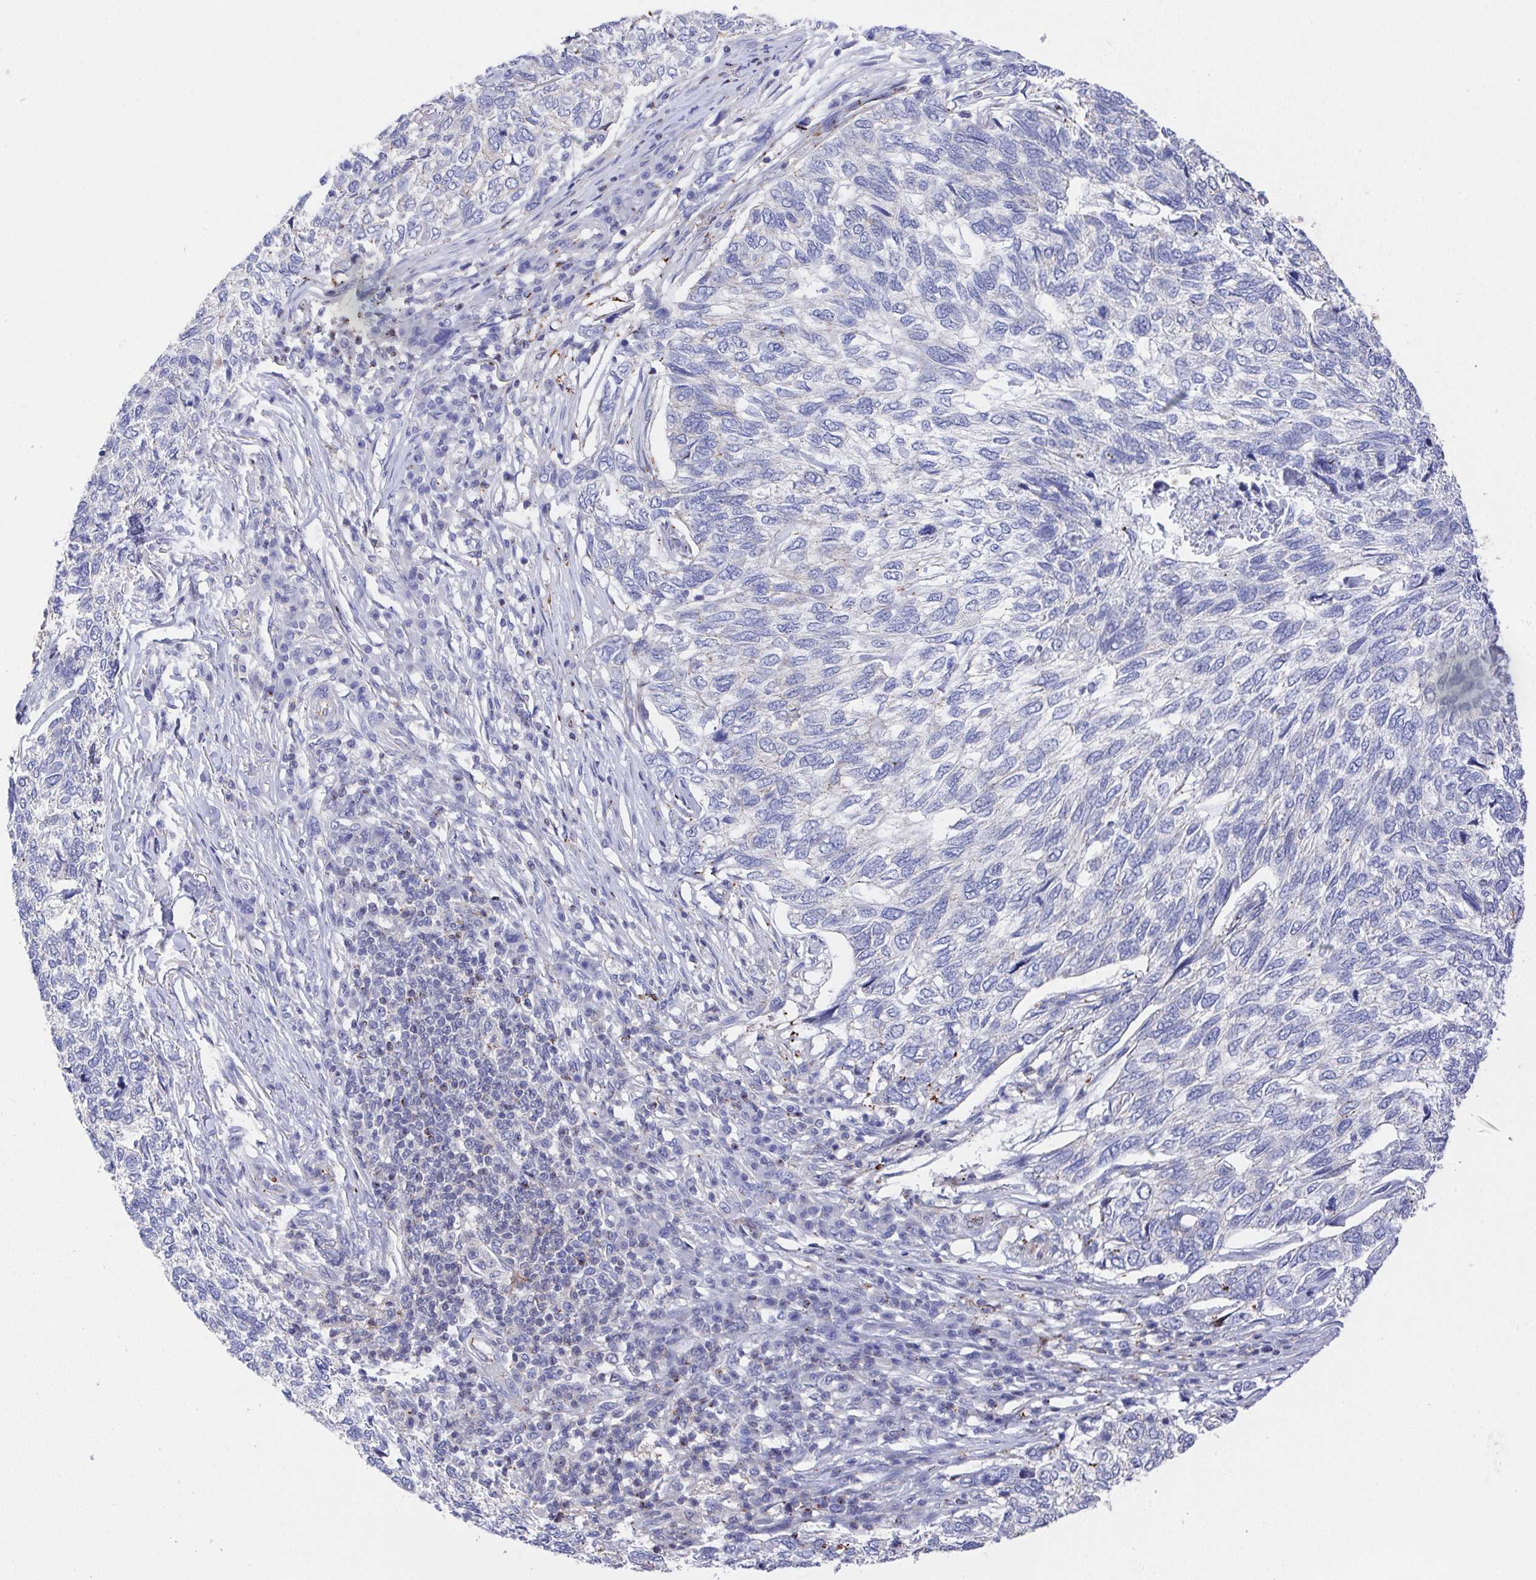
{"staining": {"intensity": "negative", "quantity": "none", "location": "none"}, "tissue": "skin cancer", "cell_type": "Tumor cells", "image_type": "cancer", "snomed": [{"axis": "morphology", "description": "Basal cell carcinoma"}, {"axis": "topography", "description": "Skin"}], "caption": "An immunohistochemistry micrograph of skin basal cell carcinoma is shown. There is no staining in tumor cells of skin basal cell carcinoma.", "gene": "PRG3", "patient": {"sex": "female", "age": 65}}